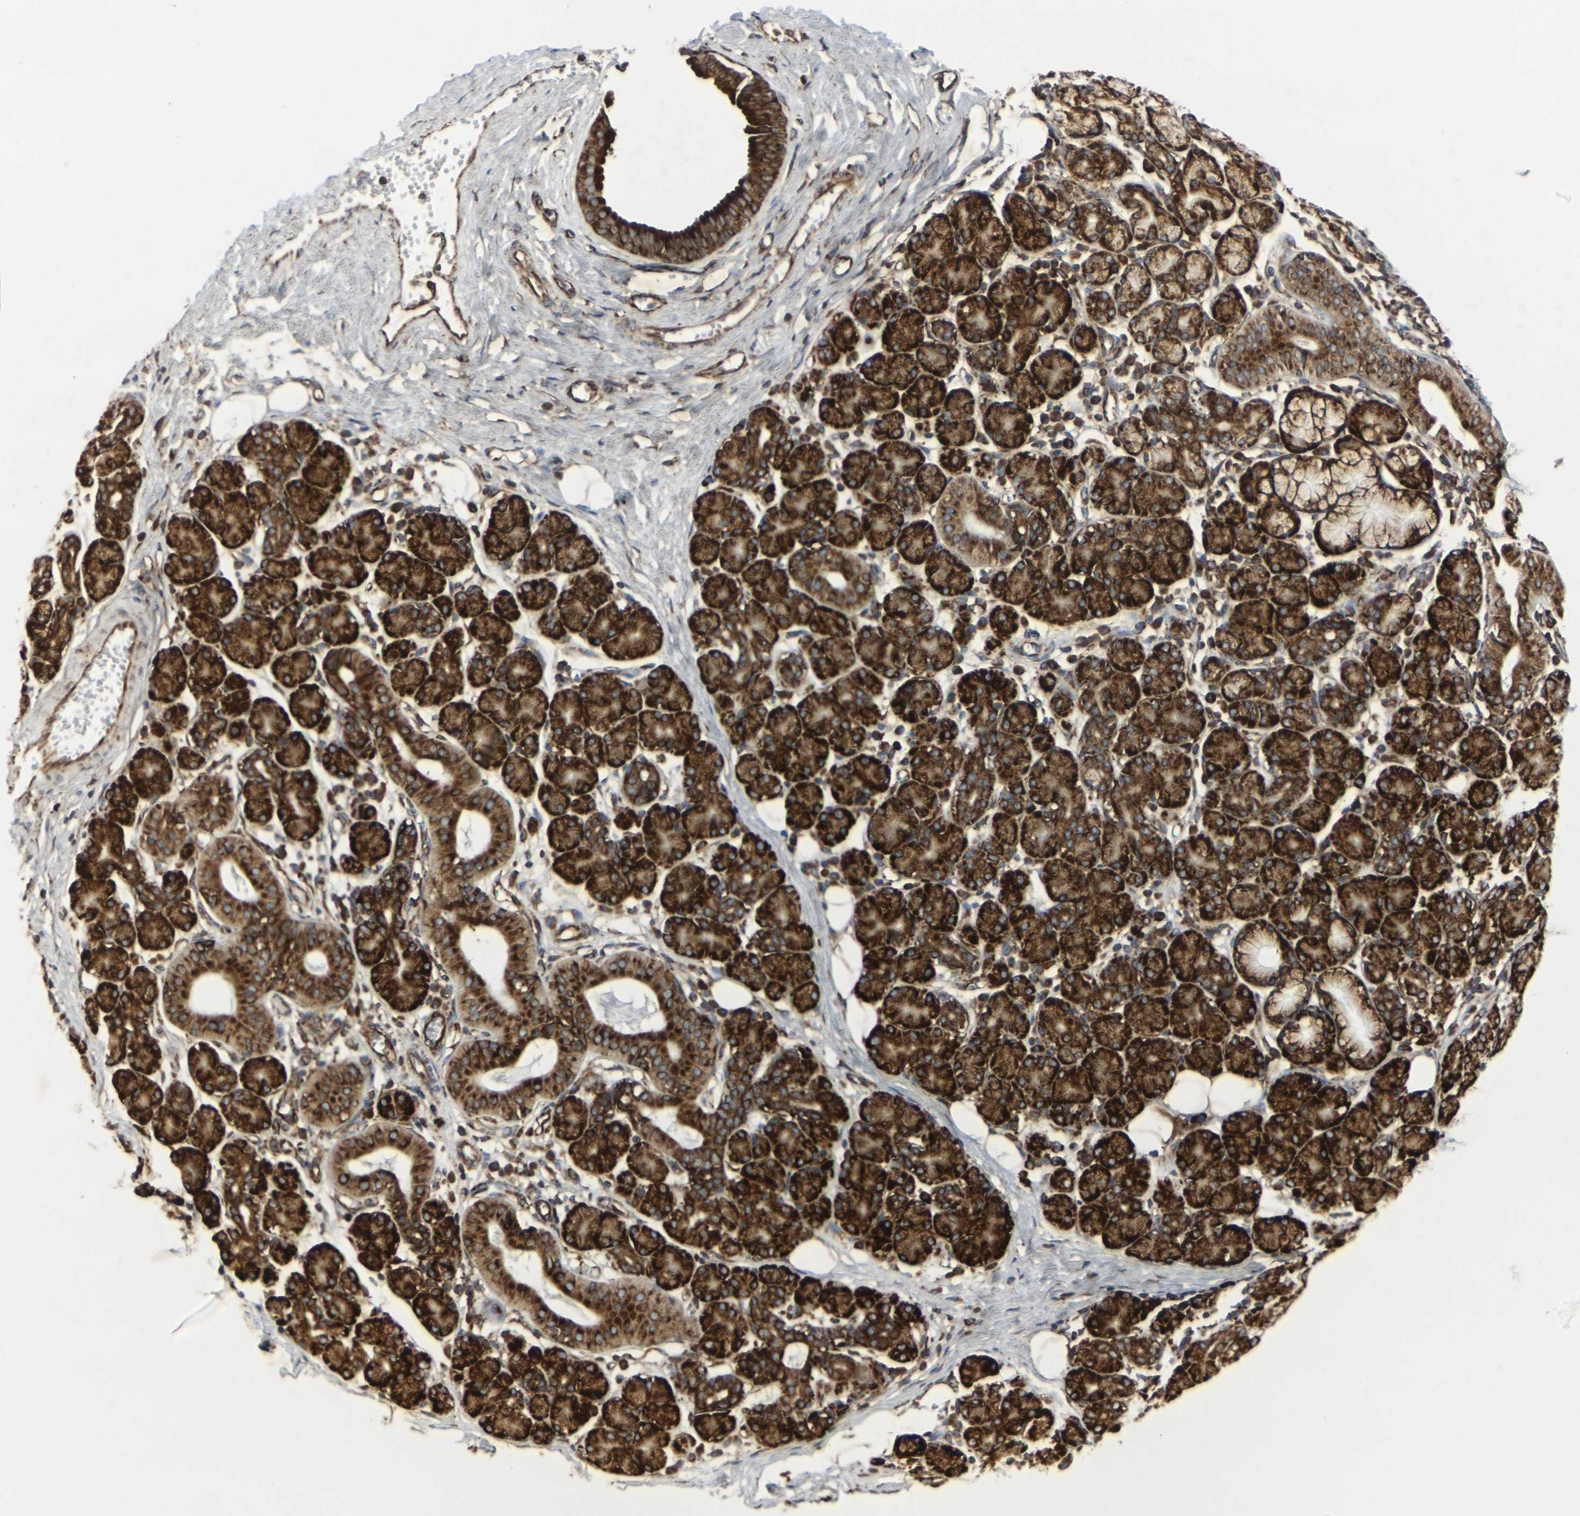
{"staining": {"intensity": "strong", "quantity": ">75%", "location": "cytoplasmic/membranous"}, "tissue": "salivary gland", "cell_type": "Glandular cells", "image_type": "normal", "snomed": [{"axis": "morphology", "description": "Normal tissue, NOS"}, {"axis": "morphology", "description": "Inflammation, NOS"}, {"axis": "topography", "description": "Lymph node"}, {"axis": "topography", "description": "Salivary gland"}], "caption": "The histopathology image reveals staining of benign salivary gland, revealing strong cytoplasmic/membranous protein expression (brown color) within glandular cells.", "gene": "MARCHF2", "patient": {"sex": "male", "age": 3}}